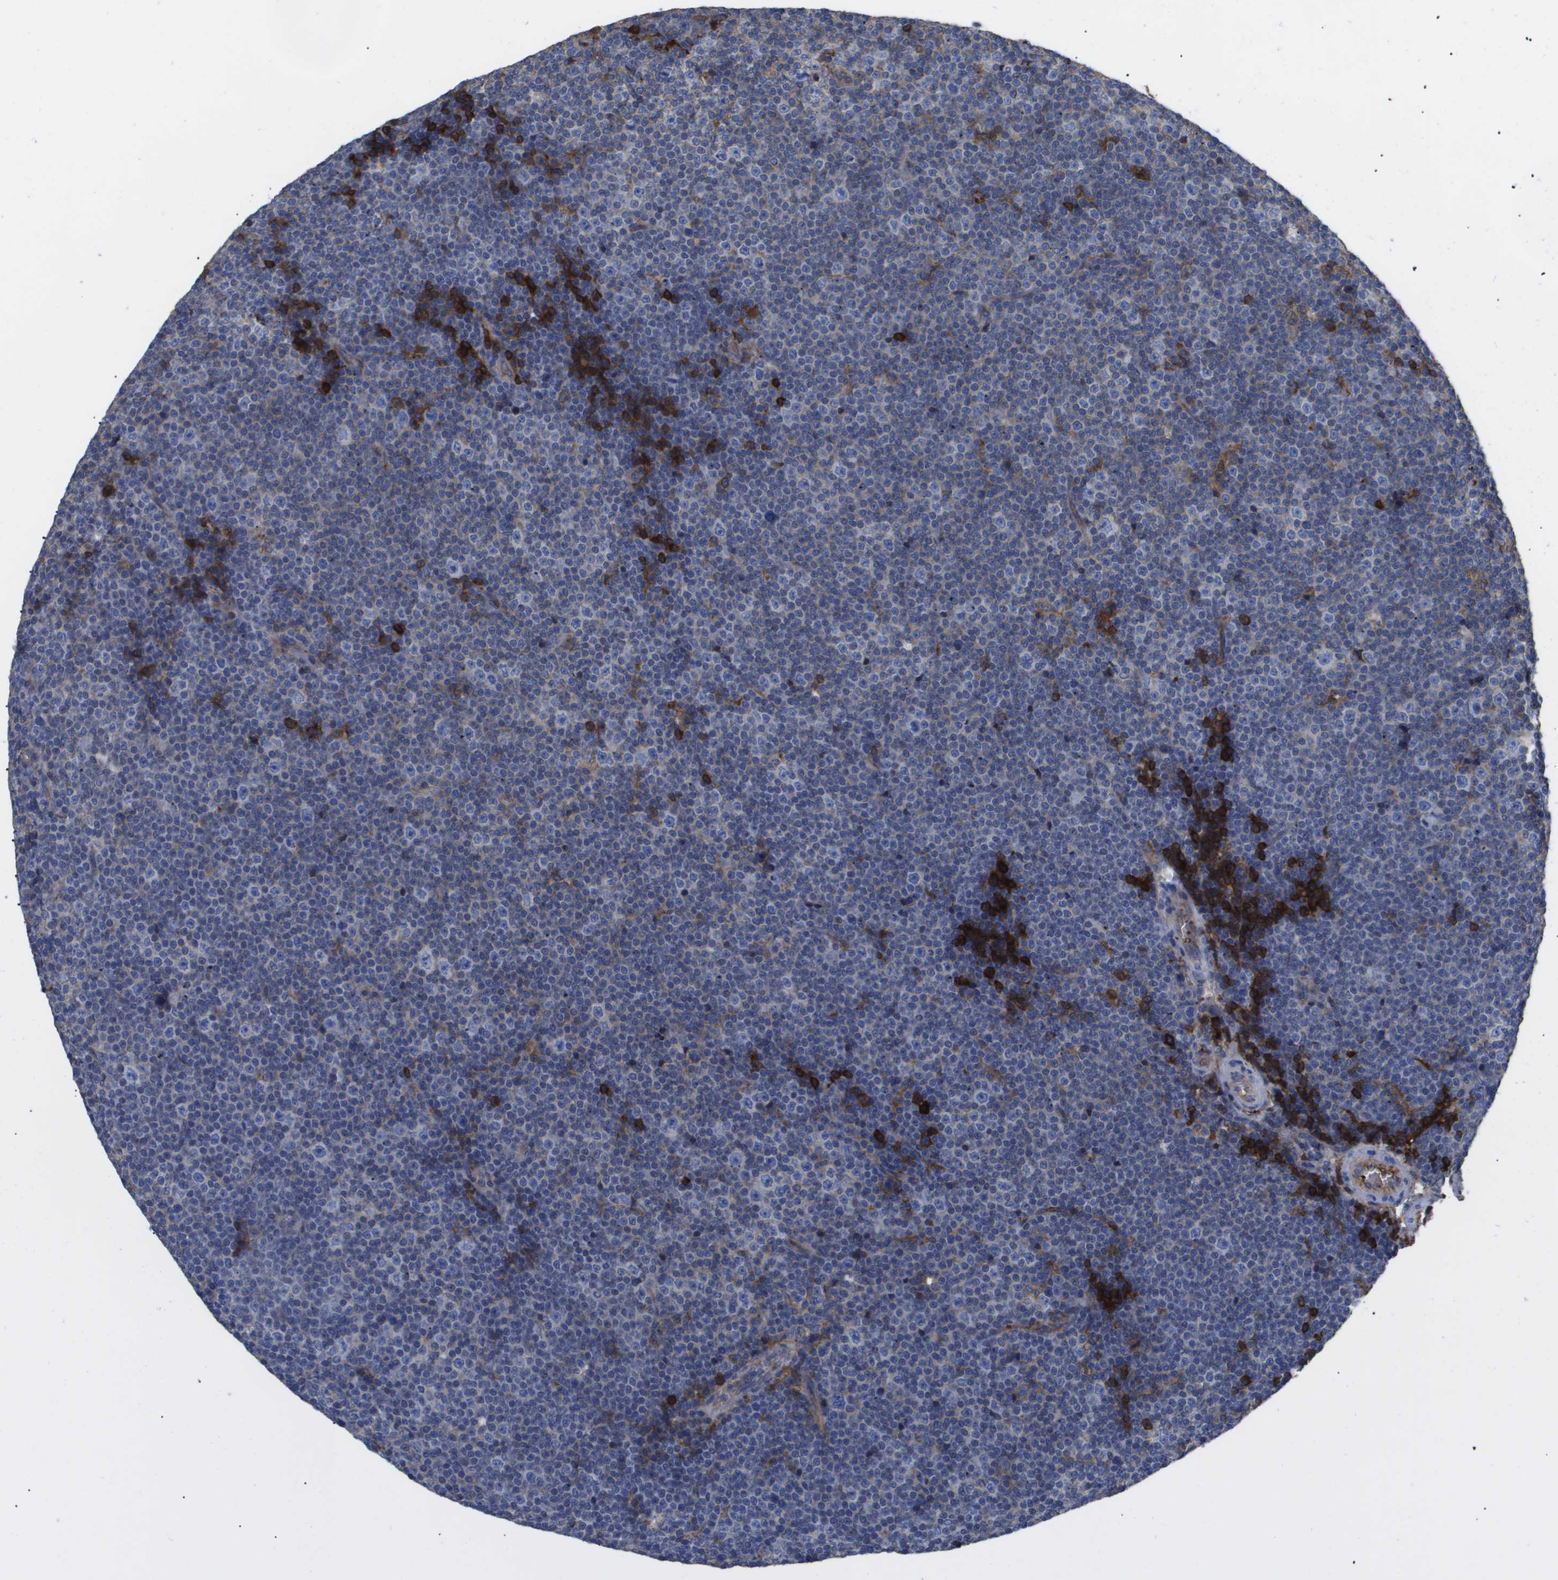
{"staining": {"intensity": "negative", "quantity": "none", "location": "none"}, "tissue": "lymphoma", "cell_type": "Tumor cells", "image_type": "cancer", "snomed": [{"axis": "morphology", "description": "Malignant lymphoma, non-Hodgkin's type, Low grade"}, {"axis": "topography", "description": "Lymph node"}], "caption": "High magnification brightfield microscopy of lymphoma stained with DAB (brown) and counterstained with hematoxylin (blue): tumor cells show no significant staining. (DAB (3,3'-diaminobenzidine) IHC, high magnification).", "gene": "SERPINA6", "patient": {"sex": "female", "age": 67}}